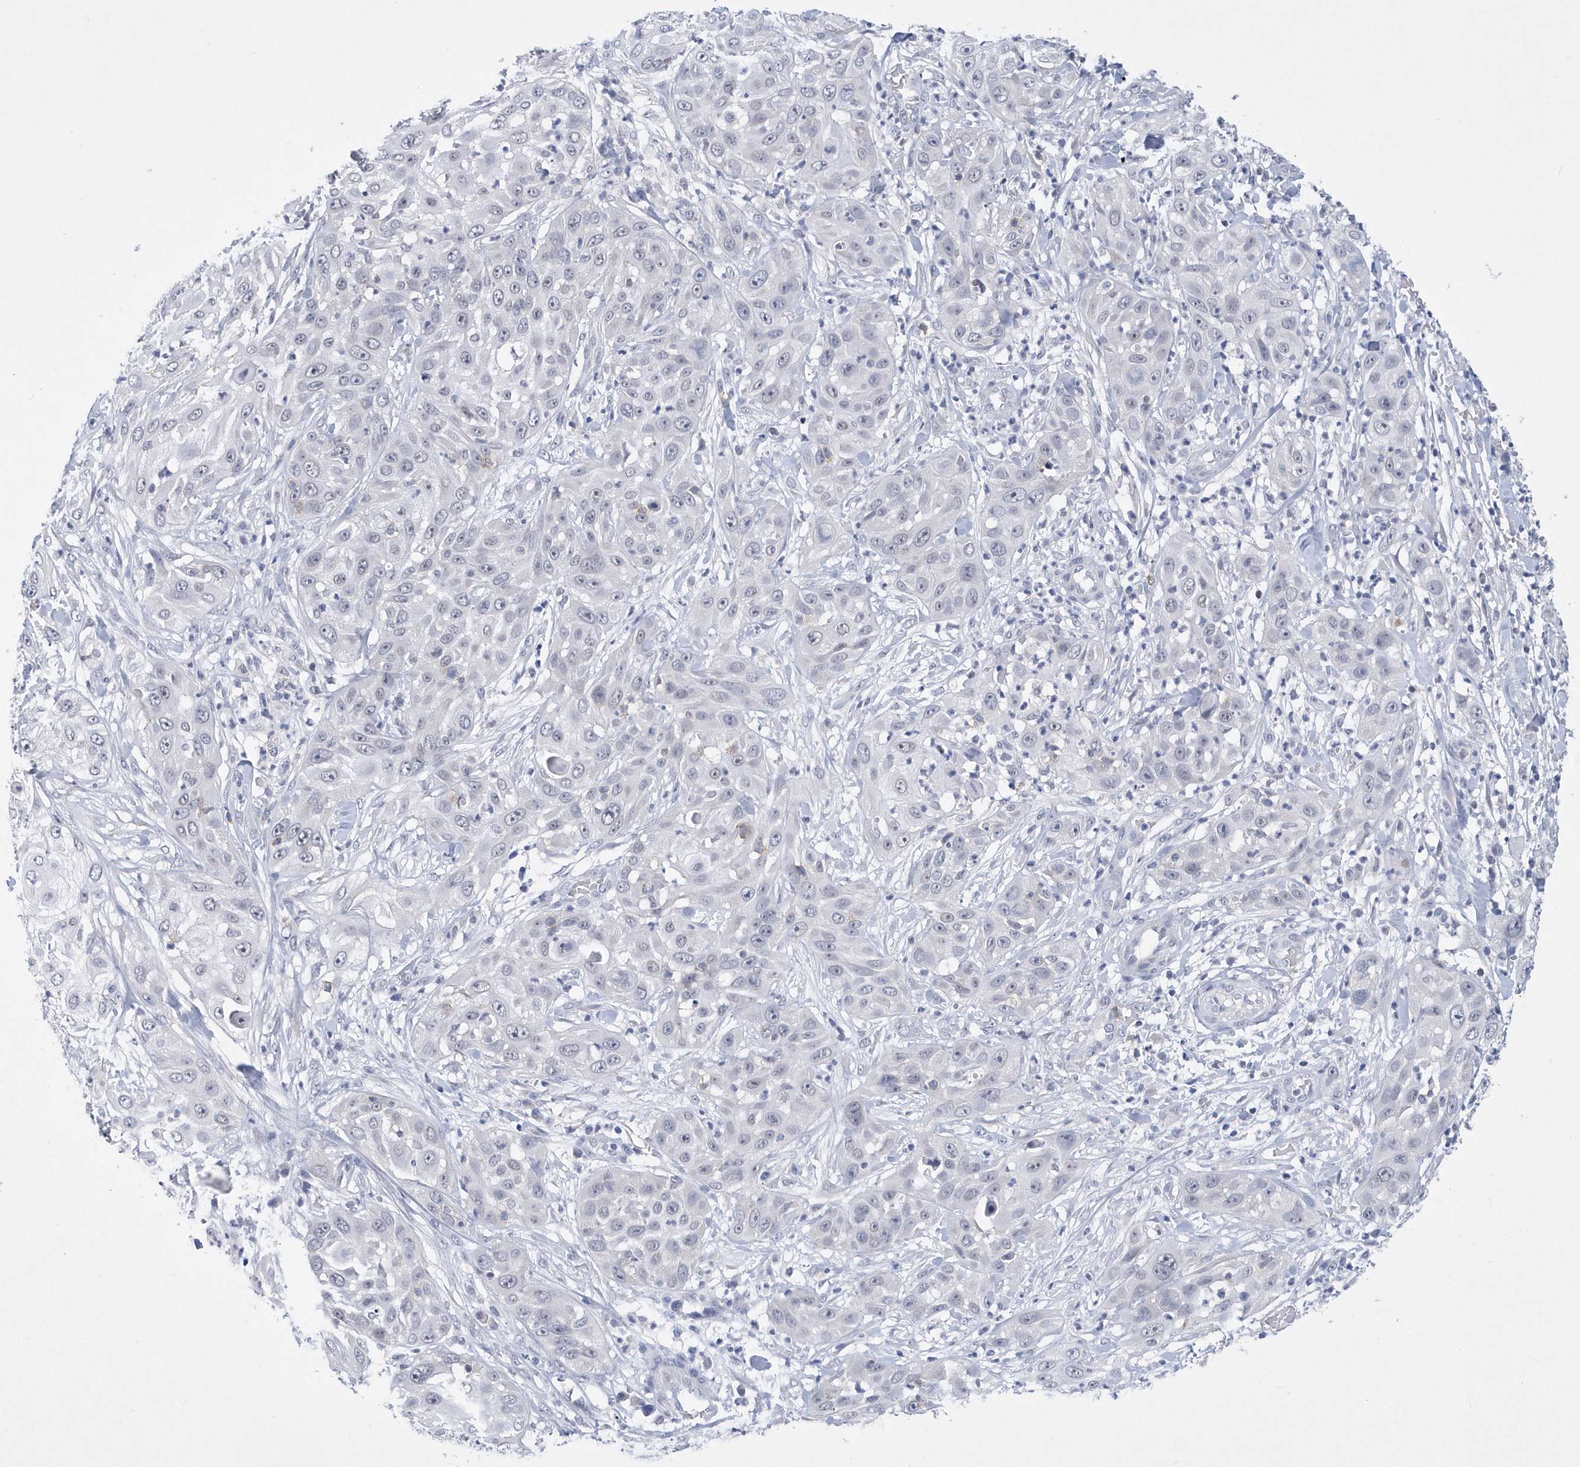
{"staining": {"intensity": "negative", "quantity": "none", "location": "none"}, "tissue": "skin cancer", "cell_type": "Tumor cells", "image_type": "cancer", "snomed": [{"axis": "morphology", "description": "Squamous cell carcinoma, NOS"}, {"axis": "topography", "description": "Skin"}], "caption": "Immunohistochemical staining of skin squamous cell carcinoma shows no significant staining in tumor cells.", "gene": "SRGAP3", "patient": {"sex": "female", "age": 44}}